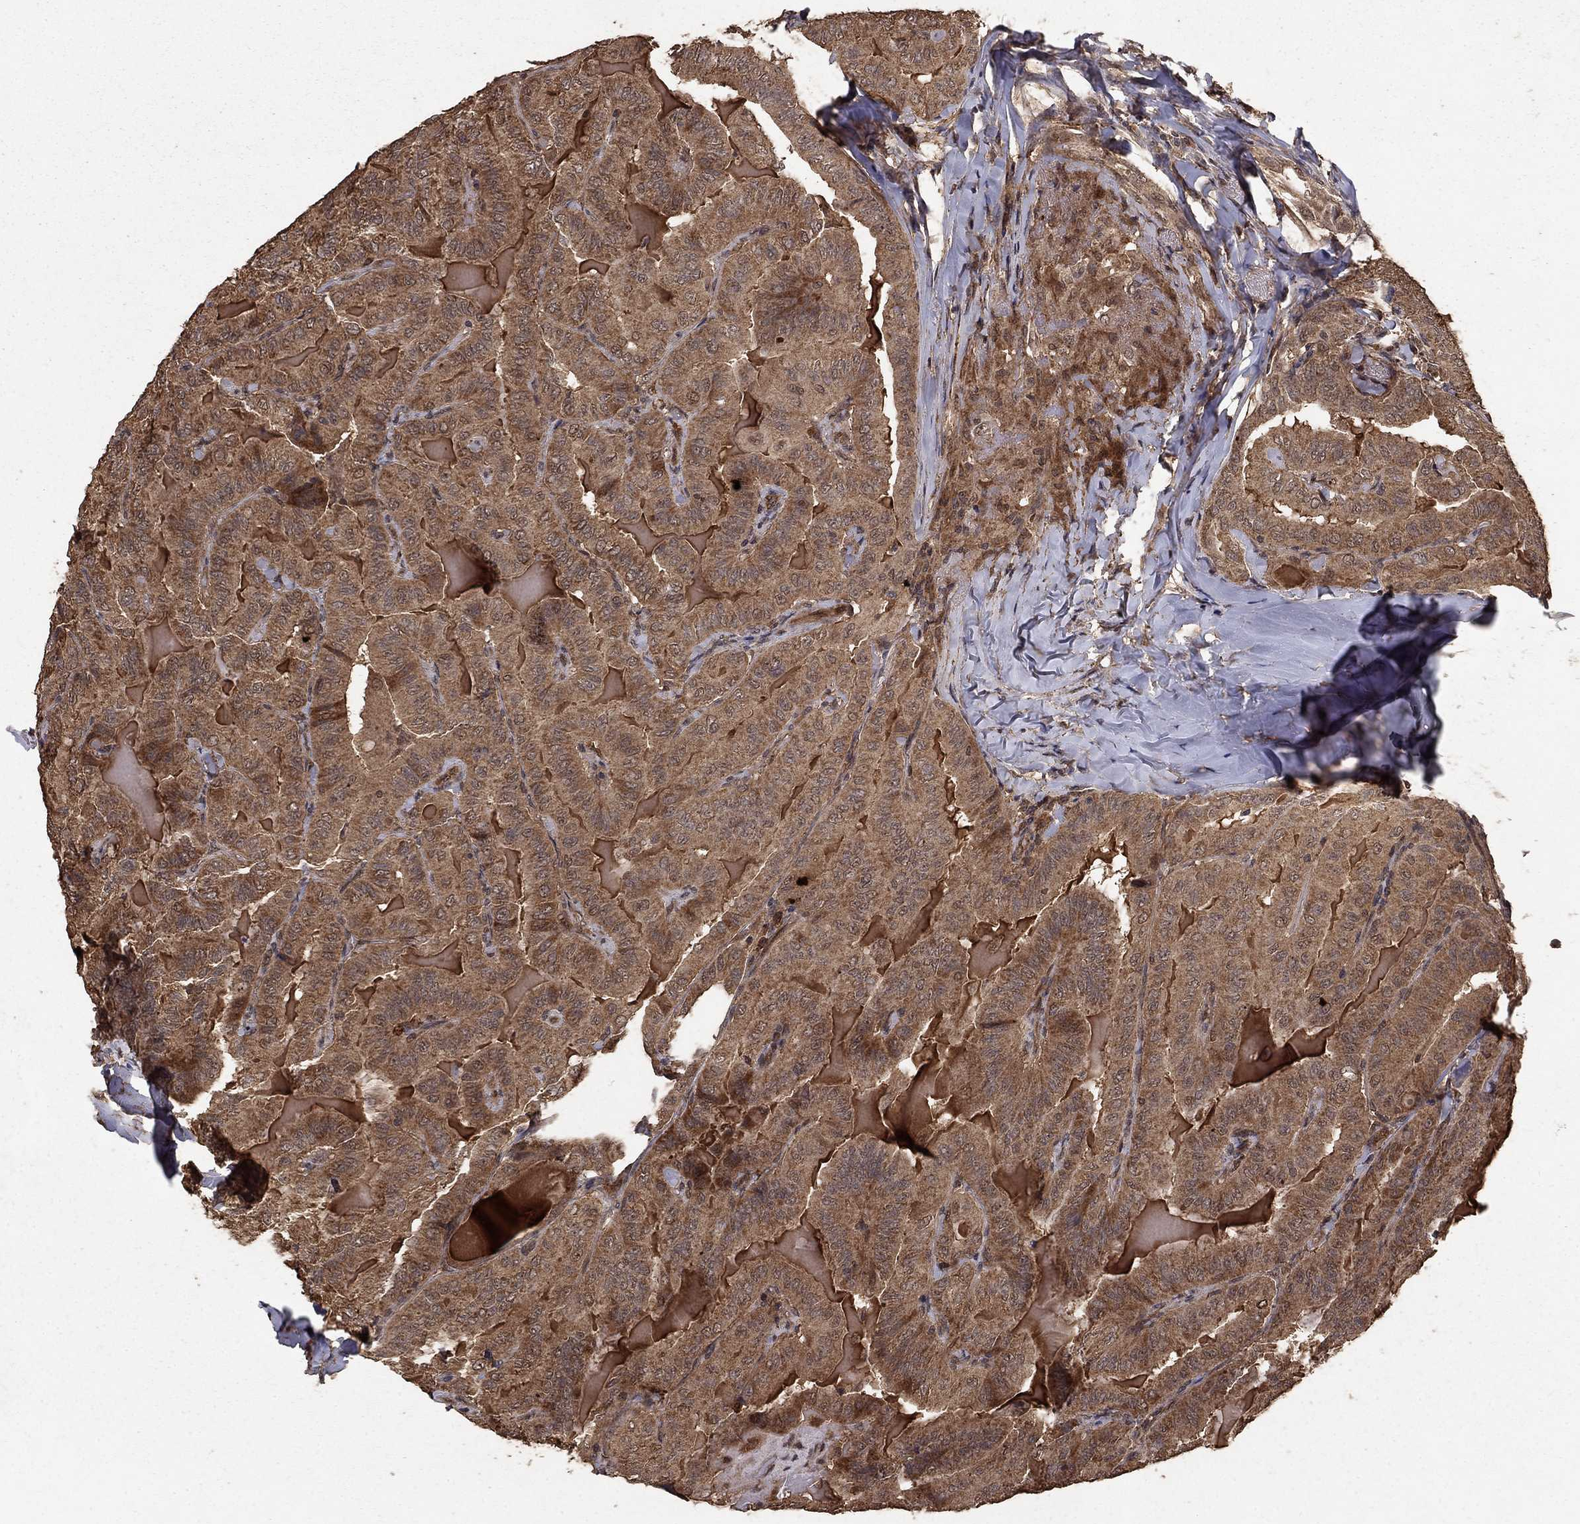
{"staining": {"intensity": "moderate", "quantity": ">75%", "location": "cytoplasmic/membranous"}, "tissue": "thyroid cancer", "cell_type": "Tumor cells", "image_type": "cancer", "snomed": [{"axis": "morphology", "description": "Papillary adenocarcinoma, NOS"}, {"axis": "topography", "description": "Thyroid gland"}], "caption": "High-power microscopy captured an immunohistochemistry (IHC) micrograph of thyroid papillary adenocarcinoma, revealing moderate cytoplasmic/membranous expression in about >75% of tumor cells. The staining is performed using DAB (3,3'-diaminobenzidine) brown chromogen to label protein expression. The nuclei are counter-stained blue using hematoxylin.", "gene": "PRDM1", "patient": {"sex": "female", "age": 68}}